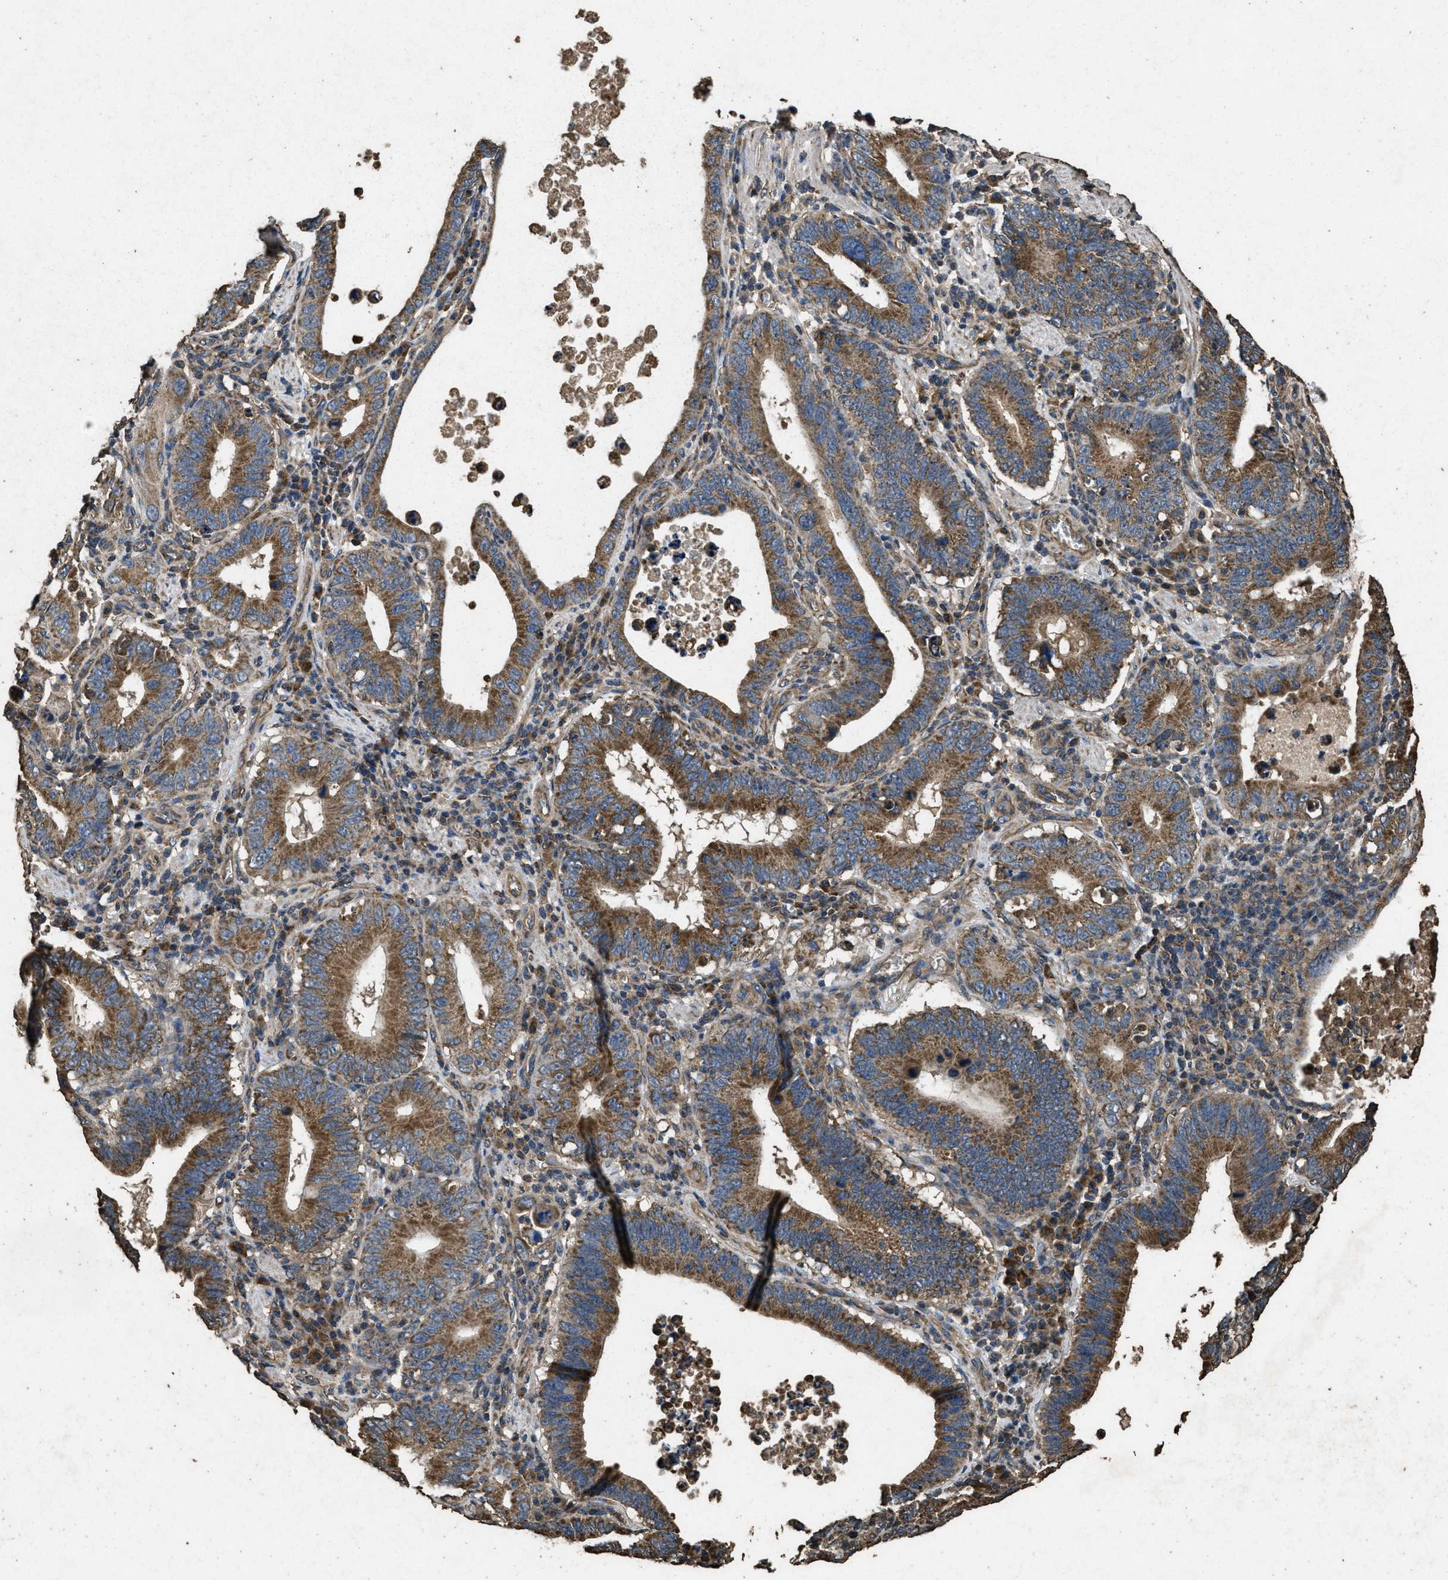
{"staining": {"intensity": "moderate", "quantity": ">75%", "location": "cytoplasmic/membranous"}, "tissue": "stomach cancer", "cell_type": "Tumor cells", "image_type": "cancer", "snomed": [{"axis": "morphology", "description": "Adenocarcinoma, NOS"}, {"axis": "topography", "description": "Stomach"}, {"axis": "topography", "description": "Gastric cardia"}], "caption": "Protein expression analysis of adenocarcinoma (stomach) reveals moderate cytoplasmic/membranous staining in about >75% of tumor cells.", "gene": "CYRIA", "patient": {"sex": "male", "age": 59}}